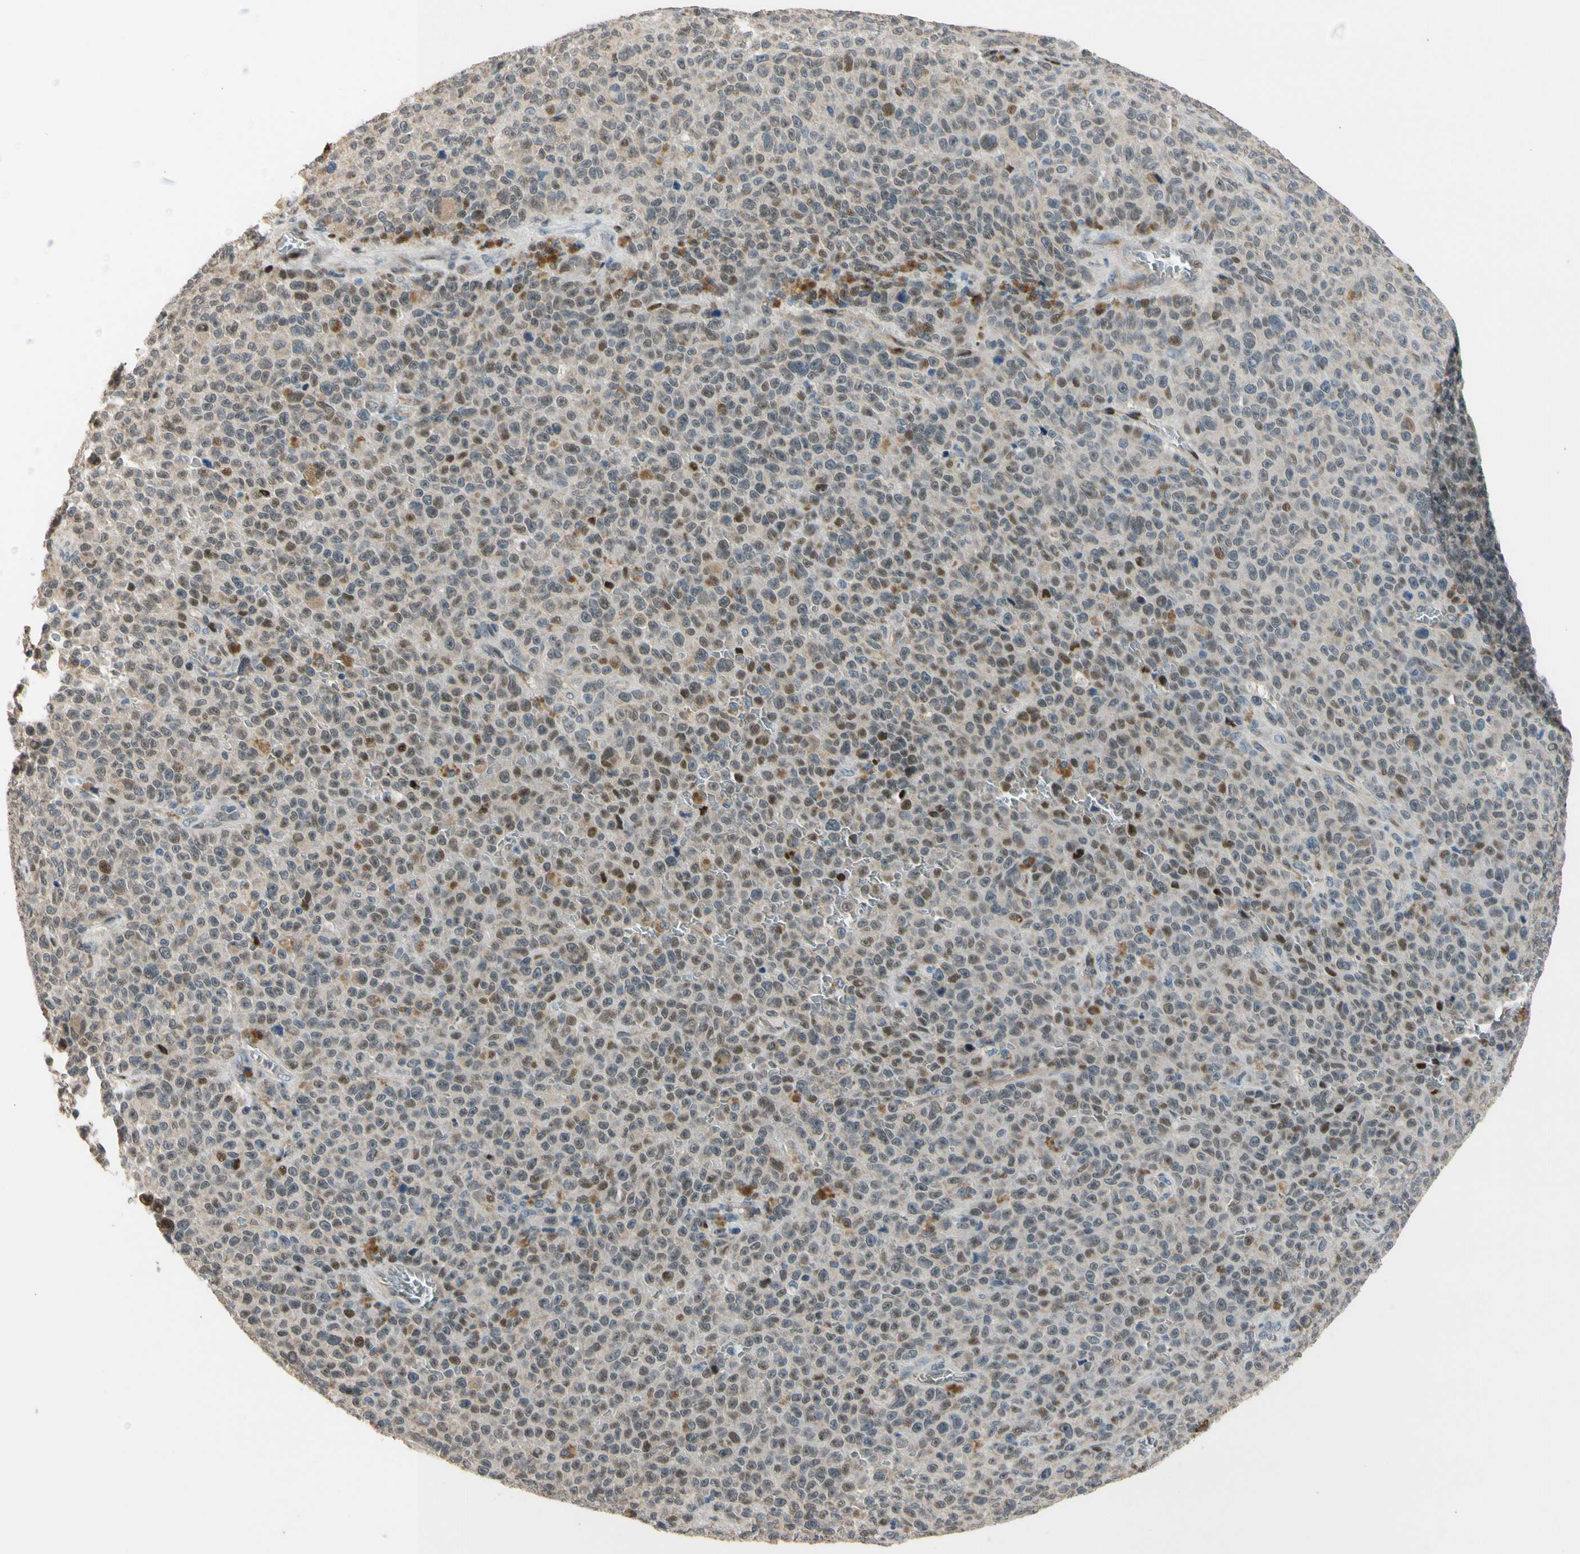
{"staining": {"intensity": "moderate", "quantity": "25%-75%", "location": "nuclear"}, "tissue": "melanoma", "cell_type": "Tumor cells", "image_type": "cancer", "snomed": [{"axis": "morphology", "description": "Malignant melanoma, NOS"}, {"axis": "topography", "description": "Skin"}], "caption": "Immunohistochemistry of human melanoma reveals medium levels of moderate nuclear positivity in approximately 25%-75% of tumor cells.", "gene": "ZNF184", "patient": {"sex": "female", "age": 82}}